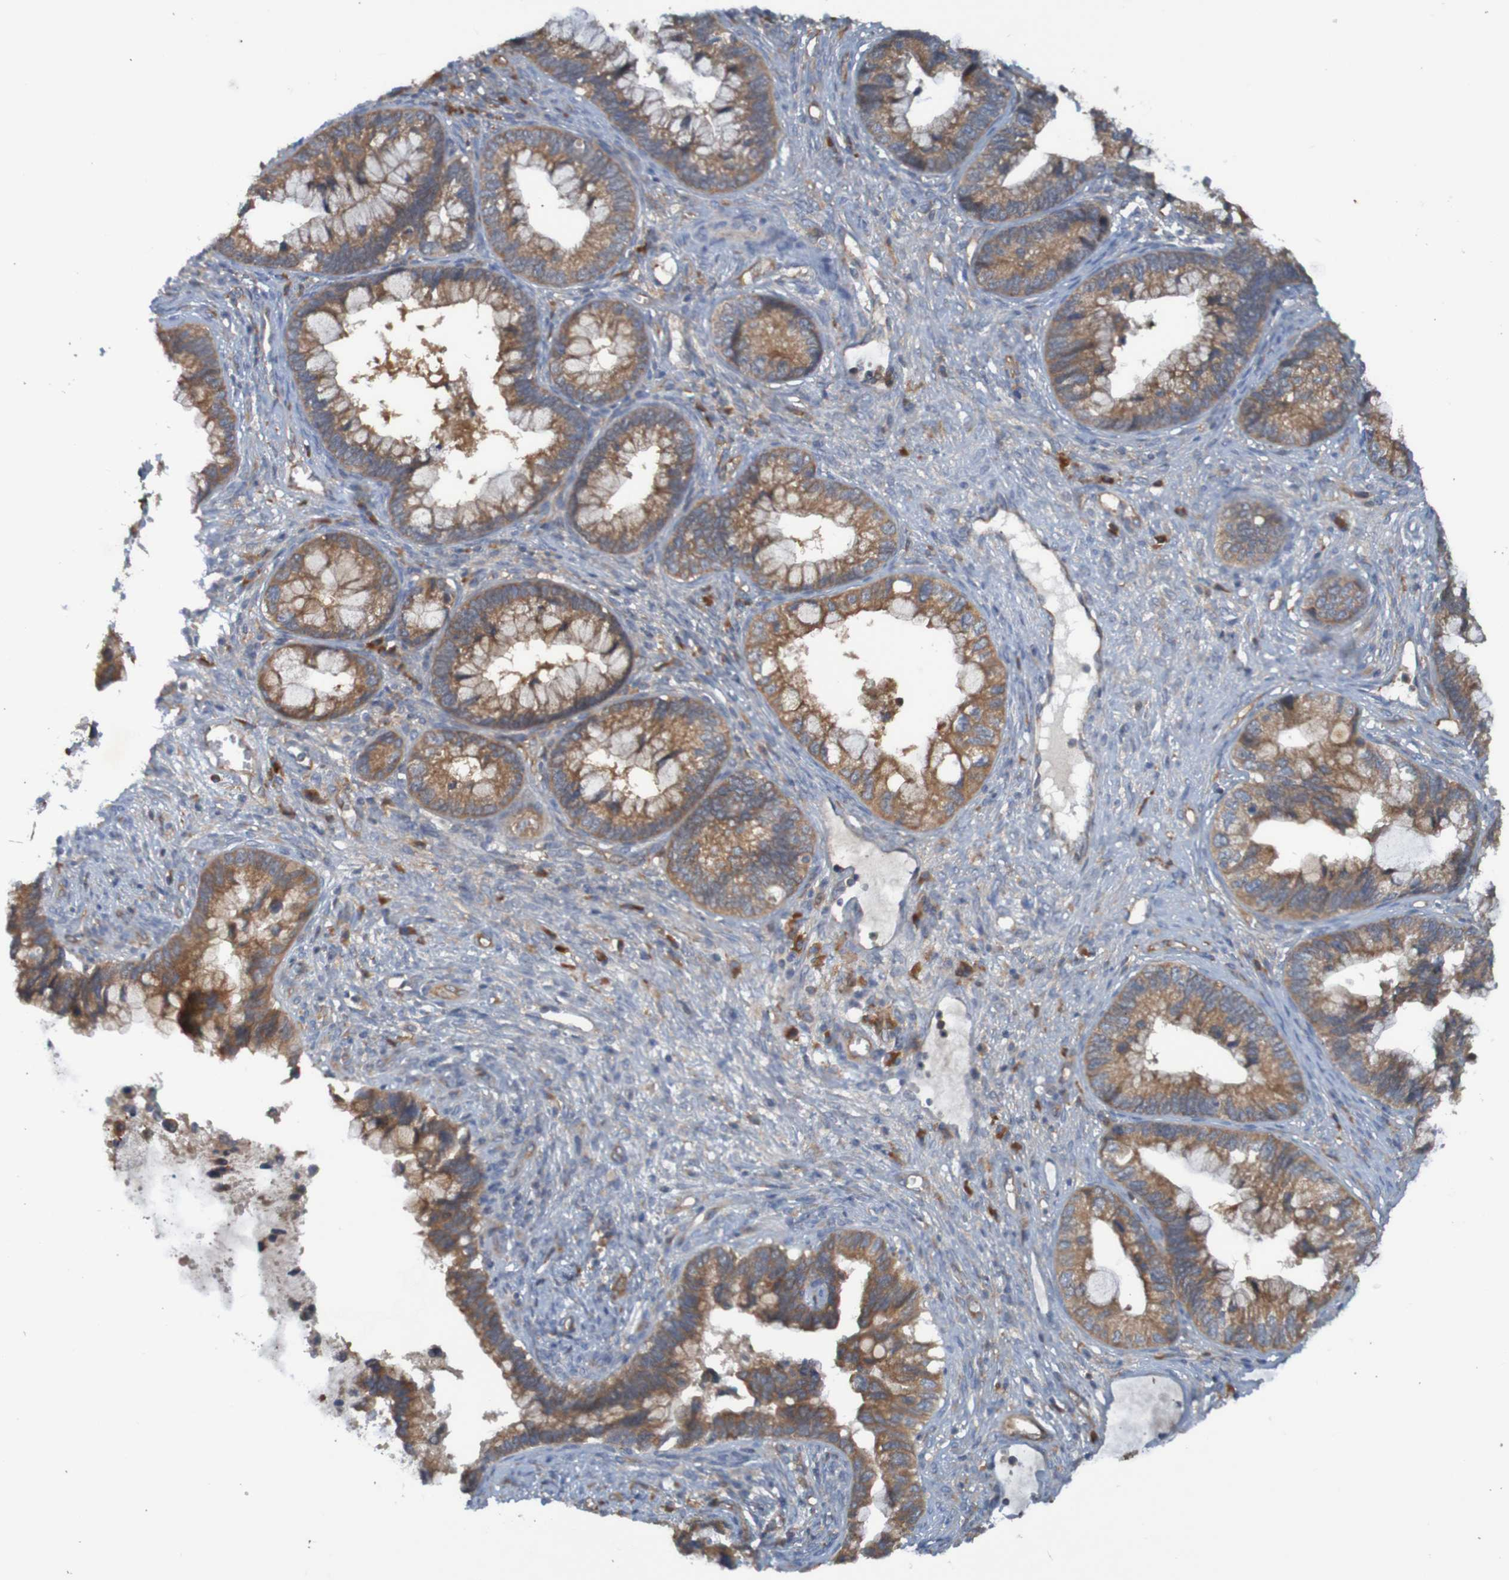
{"staining": {"intensity": "moderate", "quantity": ">75%", "location": "cytoplasmic/membranous"}, "tissue": "cervical cancer", "cell_type": "Tumor cells", "image_type": "cancer", "snomed": [{"axis": "morphology", "description": "Adenocarcinoma, NOS"}, {"axis": "topography", "description": "Cervix"}], "caption": "Immunohistochemical staining of human cervical adenocarcinoma exhibits medium levels of moderate cytoplasmic/membranous staining in approximately >75% of tumor cells. (Stains: DAB (3,3'-diaminobenzidine) in brown, nuclei in blue, Microscopy: brightfield microscopy at high magnification).", "gene": "DNAJC4", "patient": {"sex": "female", "age": 44}}